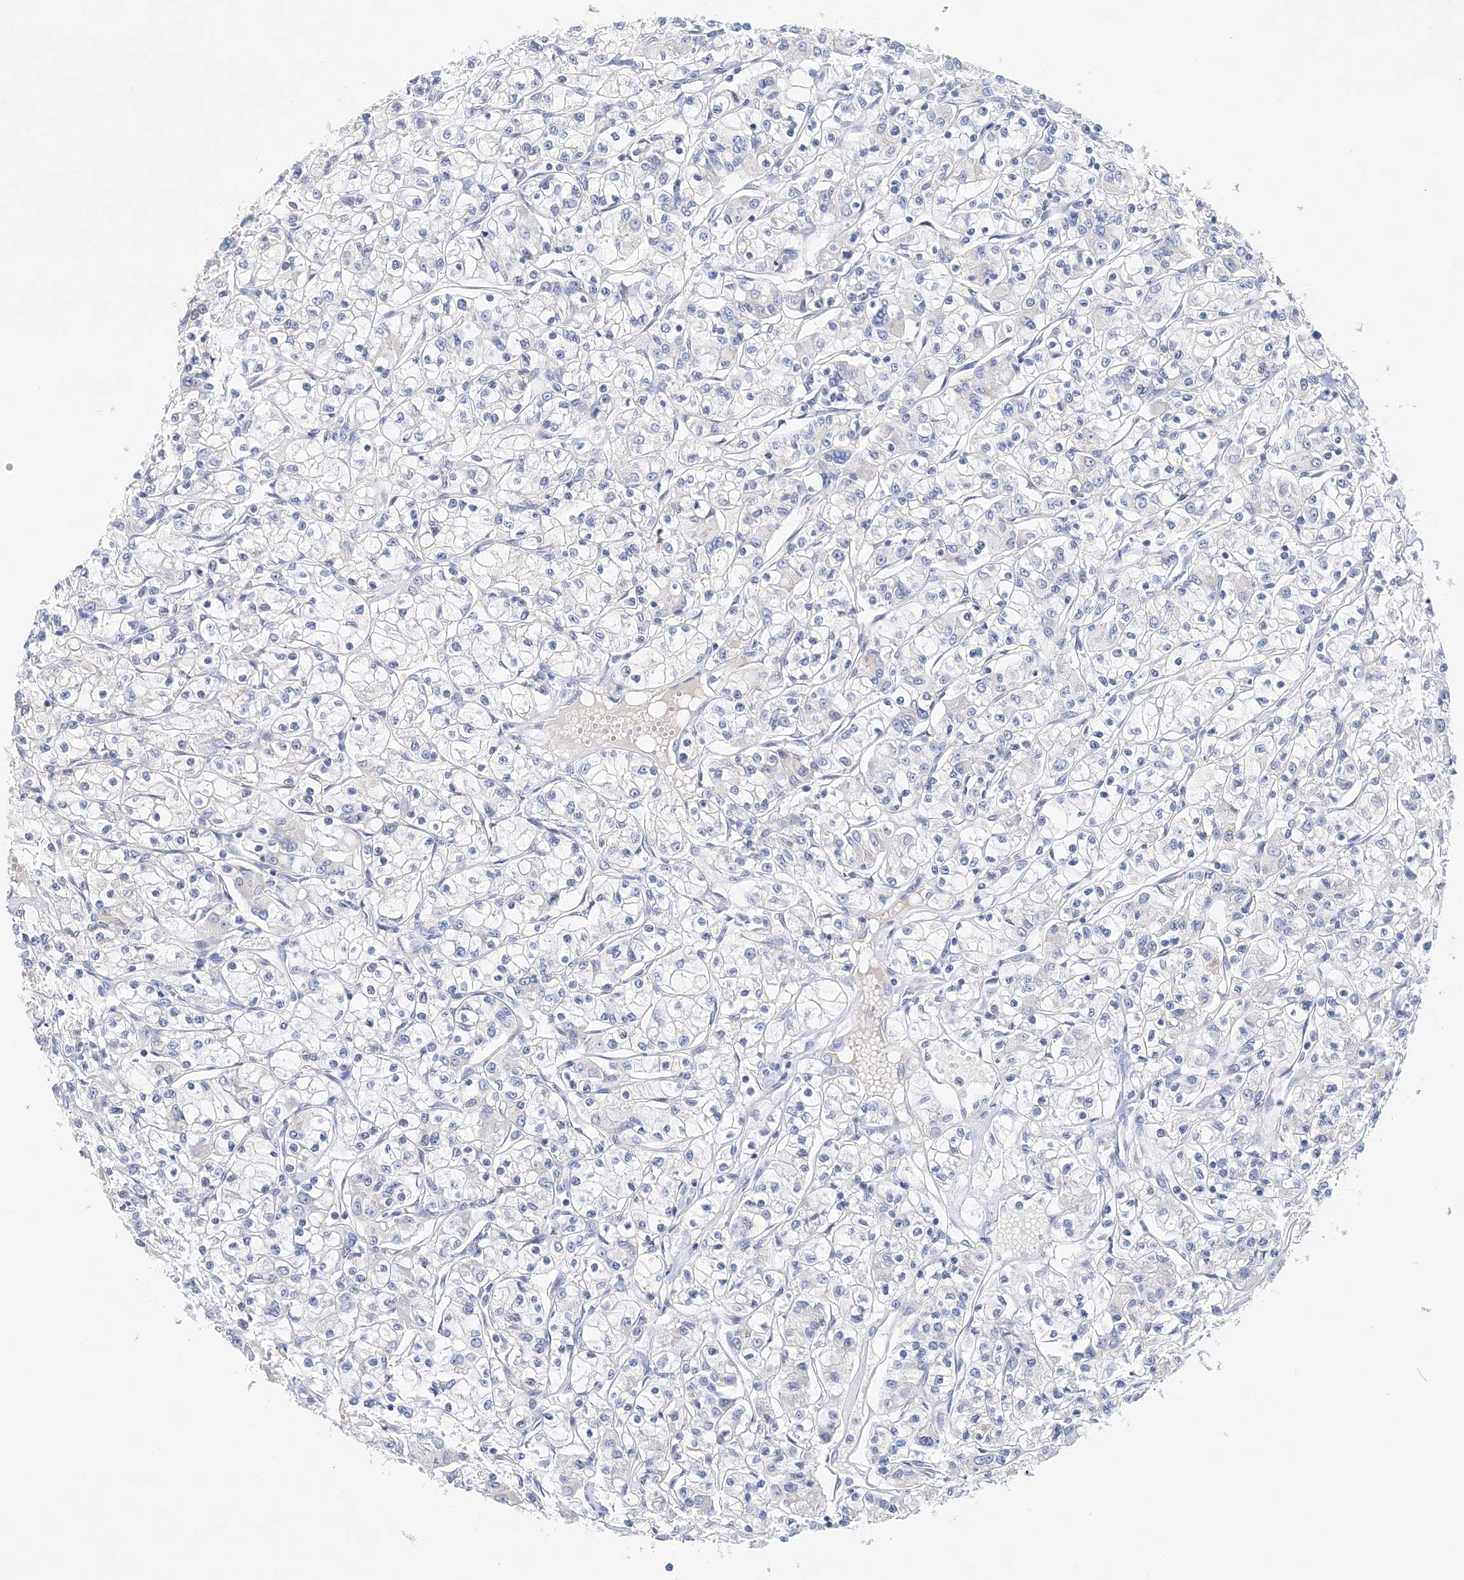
{"staining": {"intensity": "negative", "quantity": "none", "location": "none"}, "tissue": "renal cancer", "cell_type": "Tumor cells", "image_type": "cancer", "snomed": [{"axis": "morphology", "description": "Adenocarcinoma, NOS"}, {"axis": "topography", "description": "Kidney"}], "caption": "Image shows no significant protein staining in tumor cells of adenocarcinoma (renal).", "gene": "LRRIQ4", "patient": {"sex": "female", "age": 59}}